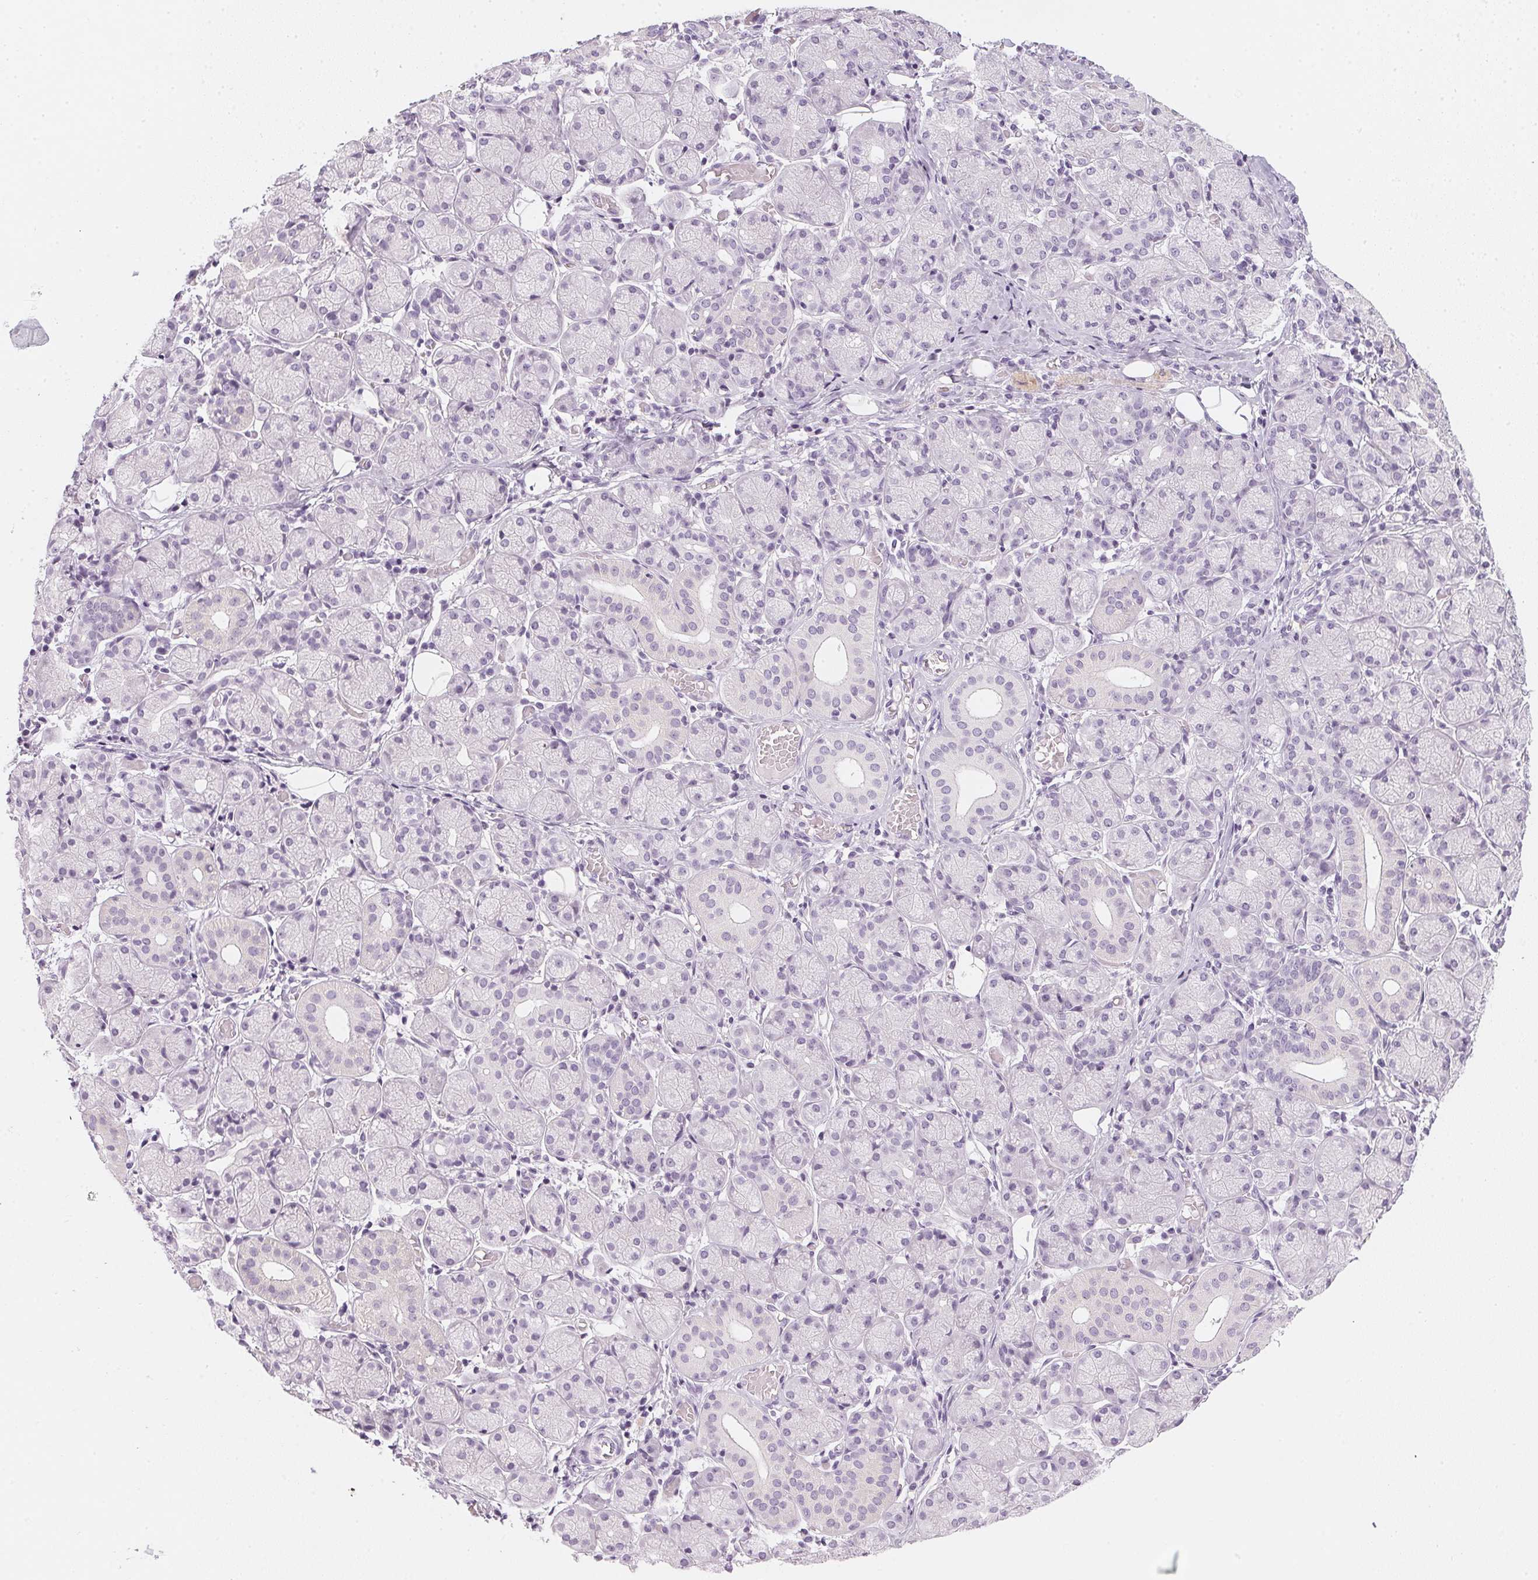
{"staining": {"intensity": "negative", "quantity": "none", "location": "none"}, "tissue": "salivary gland", "cell_type": "Glandular cells", "image_type": "normal", "snomed": [{"axis": "morphology", "description": "Normal tissue, NOS"}, {"axis": "topography", "description": "Salivary gland"}, {"axis": "topography", "description": "Peripheral nerve tissue"}], "caption": "The immunohistochemistry (IHC) histopathology image has no significant positivity in glandular cells of salivary gland. Nuclei are stained in blue.", "gene": "CHST4", "patient": {"sex": "female", "age": 24}}